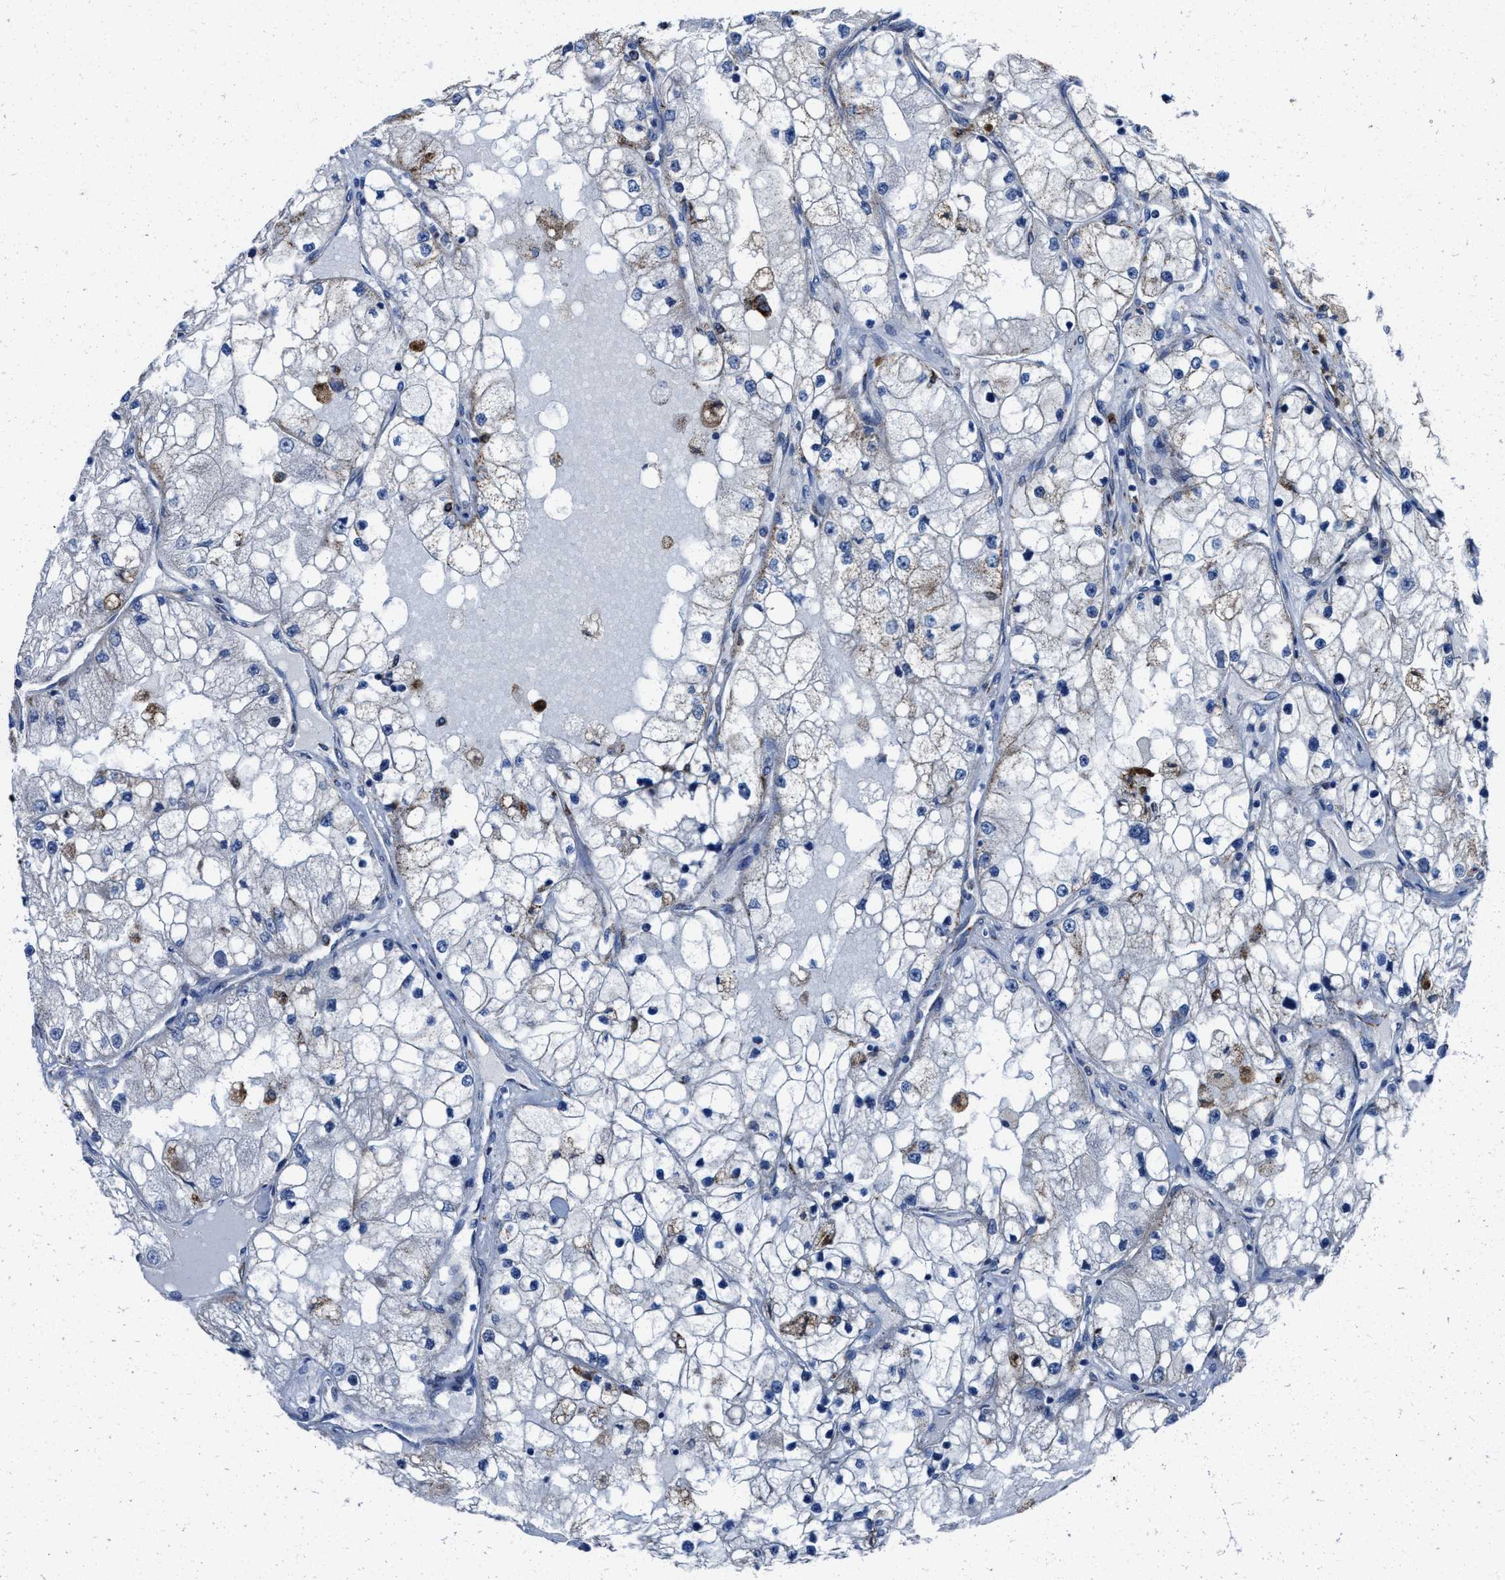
{"staining": {"intensity": "weak", "quantity": "<25%", "location": "cytoplasmic/membranous"}, "tissue": "renal cancer", "cell_type": "Tumor cells", "image_type": "cancer", "snomed": [{"axis": "morphology", "description": "Adenocarcinoma, NOS"}, {"axis": "topography", "description": "Kidney"}], "caption": "DAB (3,3'-diaminobenzidine) immunohistochemical staining of human renal cancer demonstrates no significant positivity in tumor cells.", "gene": "ALDH1B1", "patient": {"sex": "male", "age": 68}}